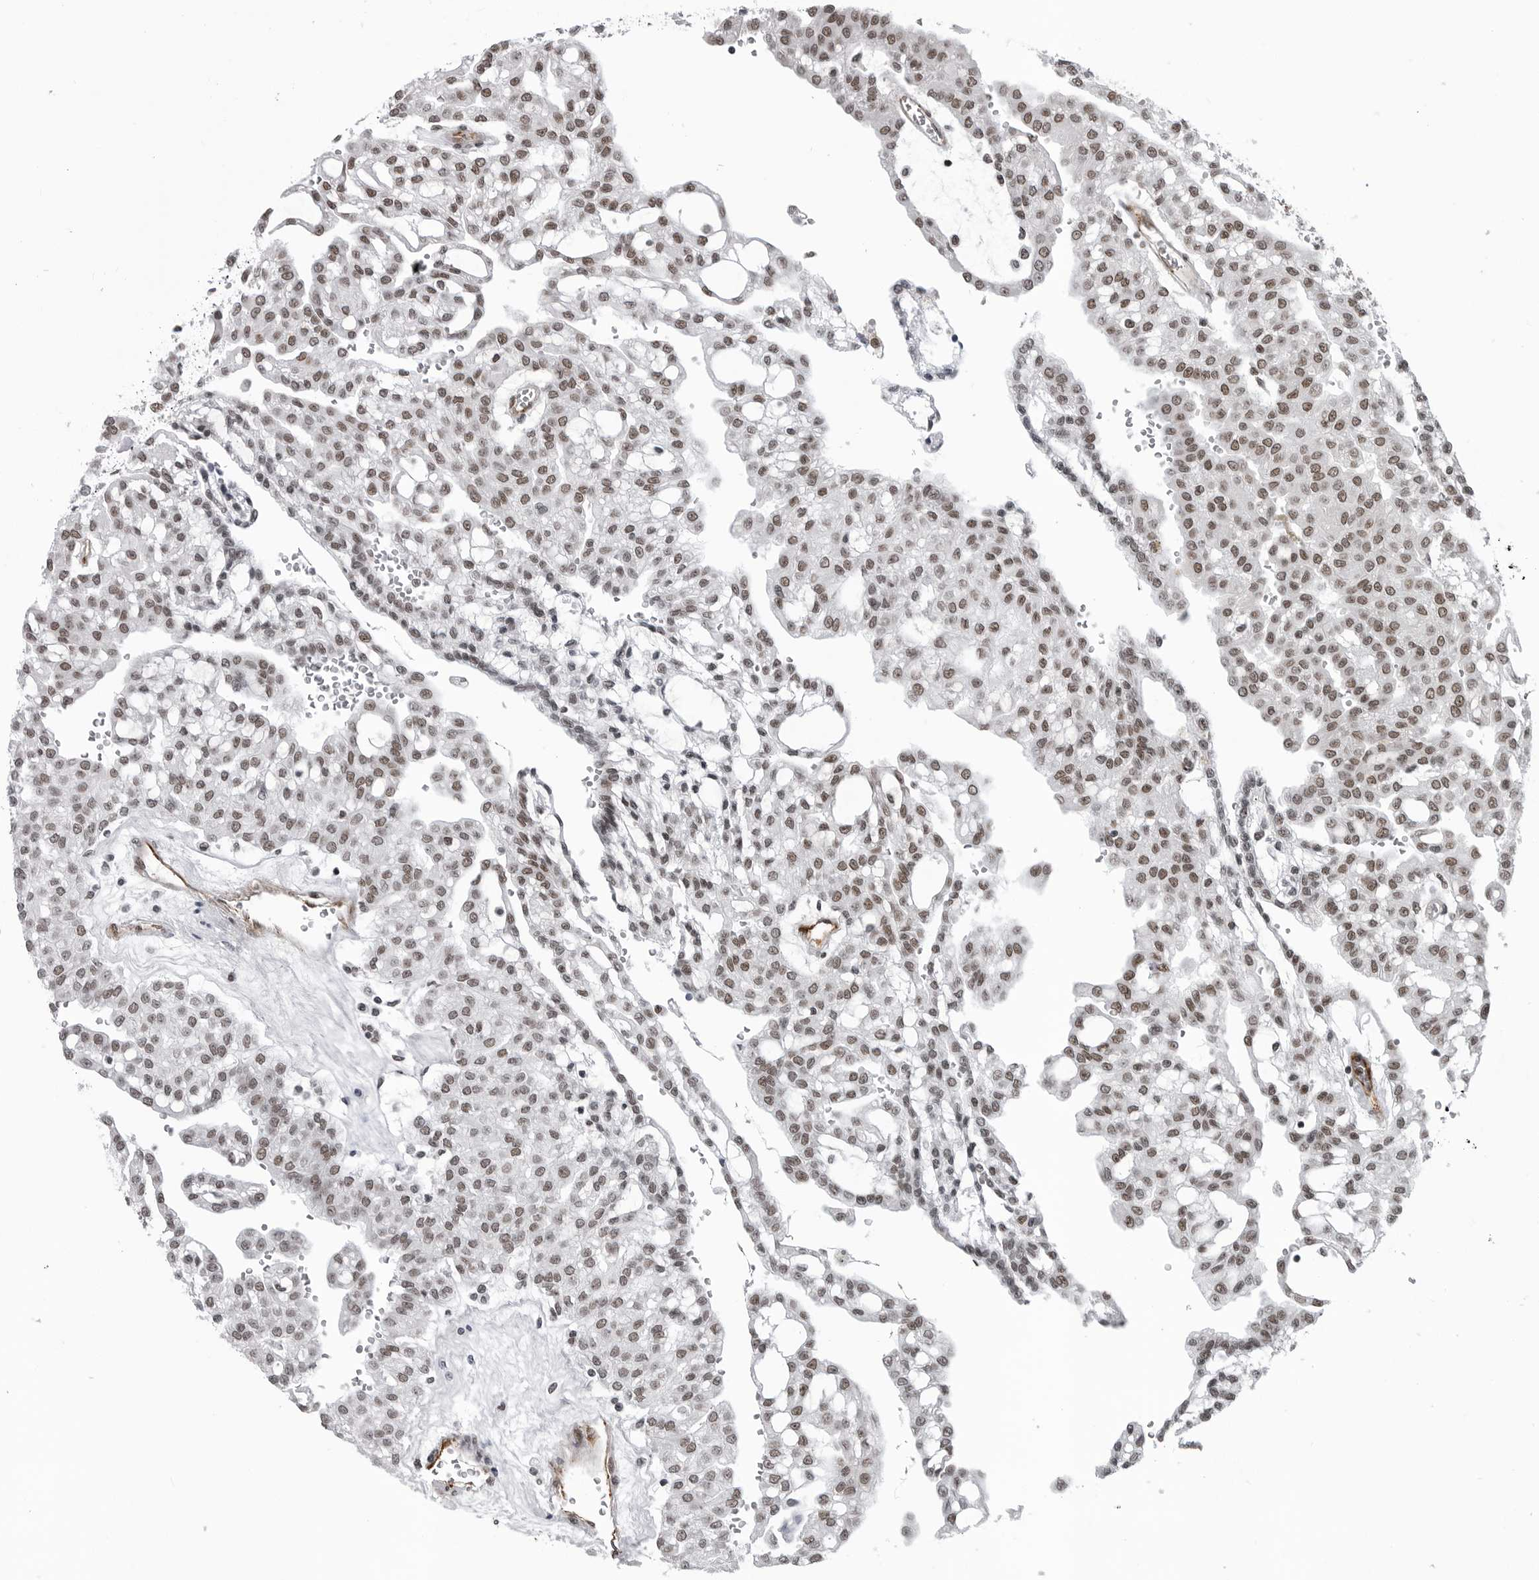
{"staining": {"intensity": "moderate", "quantity": ">75%", "location": "nuclear"}, "tissue": "renal cancer", "cell_type": "Tumor cells", "image_type": "cancer", "snomed": [{"axis": "morphology", "description": "Adenocarcinoma, NOS"}, {"axis": "topography", "description": "Kidney"}], "caption": "Brown immunohistochemical staining in renal adenocarcinoma reveals moderate nuclear staining in about >75% of tumor cells.", "gene": "RNF26", "patient": {"sex": "male", "age": 63}}